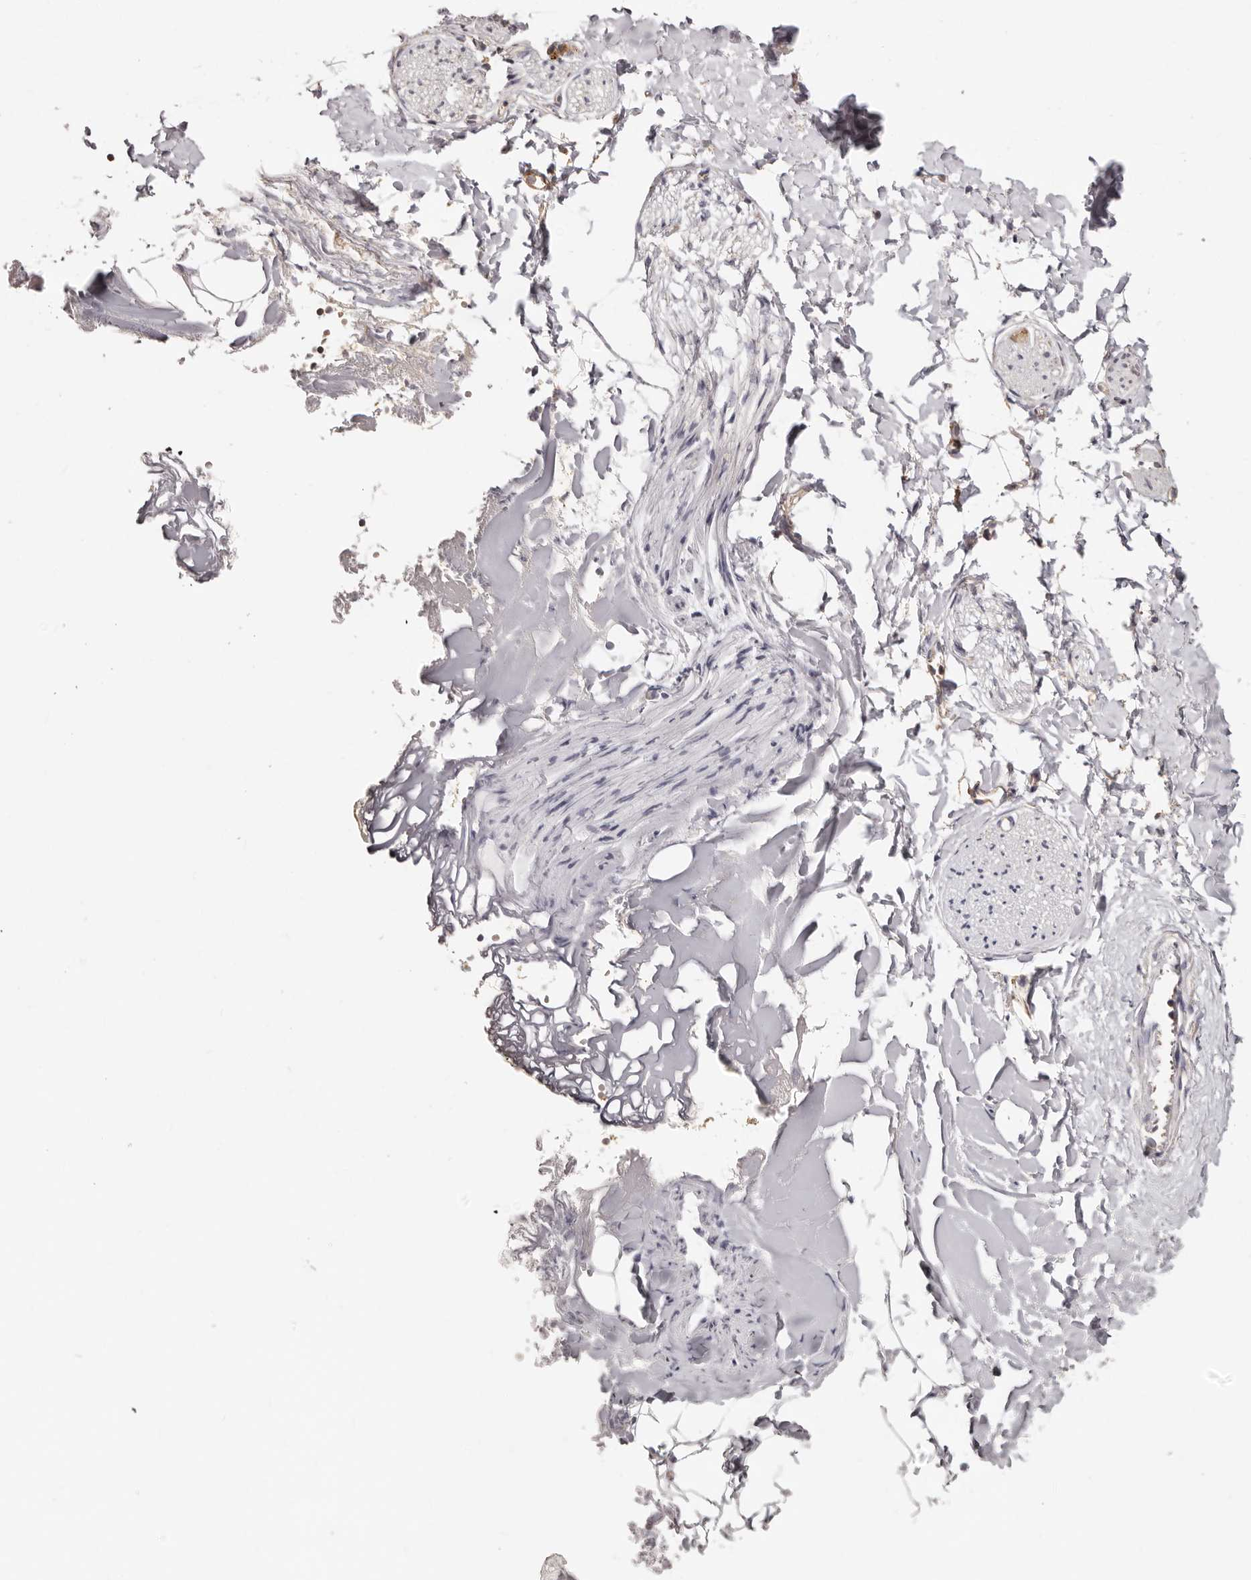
{"staining": {"intensity": "negative", "quantity": "none", "location": "none"}, "tissue": "adipose tissue", "cell_type": "Adipocytes", "image_type": "normal", "snomed": [{"axis": "morphology", "description": "Normal tissue, NOS"}, {"axis": "morphology", "description": "Adenocarcinoma, NOS"}, {"axis": "topography", "description": "Smooth muscle"}, {"axis": "topography", "description": "Colon"}], "caption": "IHC micrograph of normal adipose tissue: adipose tissue stained with DAB shows no significant protein staining in adipocytes. The staining was performed using DAB to visualize the protein expression in brown, while the nuclei were stained in blue with hematoxylin (Magnification: 20x).", "gene": "EEF1E1", "patient": {"sex": "male", "age": 14}}